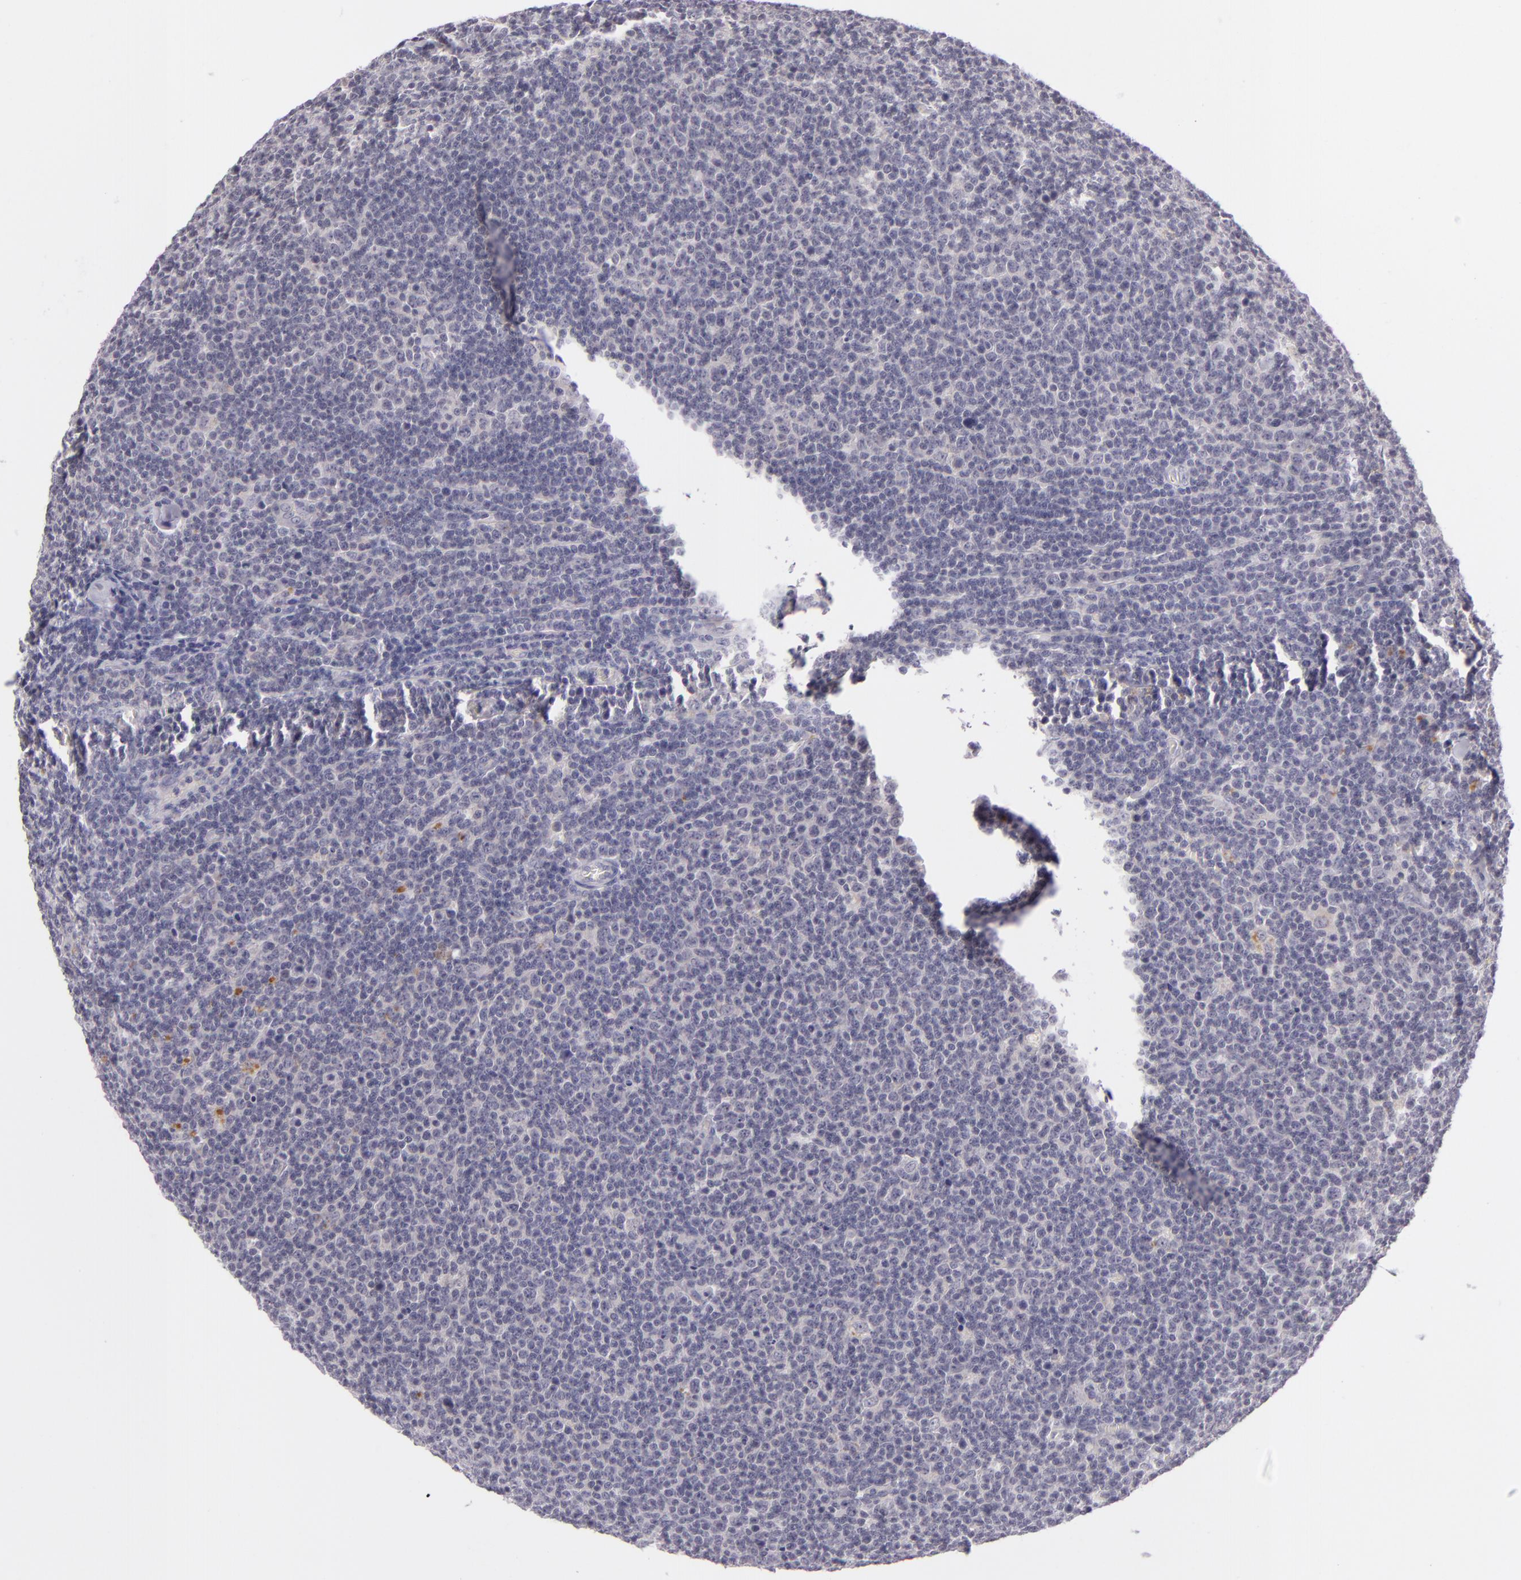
{"staining": {"intensity": "negative", "quantity": "none", "location": "none"}, "tissue": "lymphoma", "cell_type": "Tumor cells", "image_type": "cancer", "snomed": [{"axis": "morphology", "description": "Malignant lymphoma, non-Hodgkin's type, Low grade"}, {"axis": "topography", "description": "Lymph node"}], "caption": "DAB (3,3'-diaminobenzidine) immunohistochemical staining of human low-grade malignant lymphoma, non-Hodgkin's type displays no significant staining in tumor cells.", "gene": "DAG1", "patient": {"sex": "male", "age": 74}}